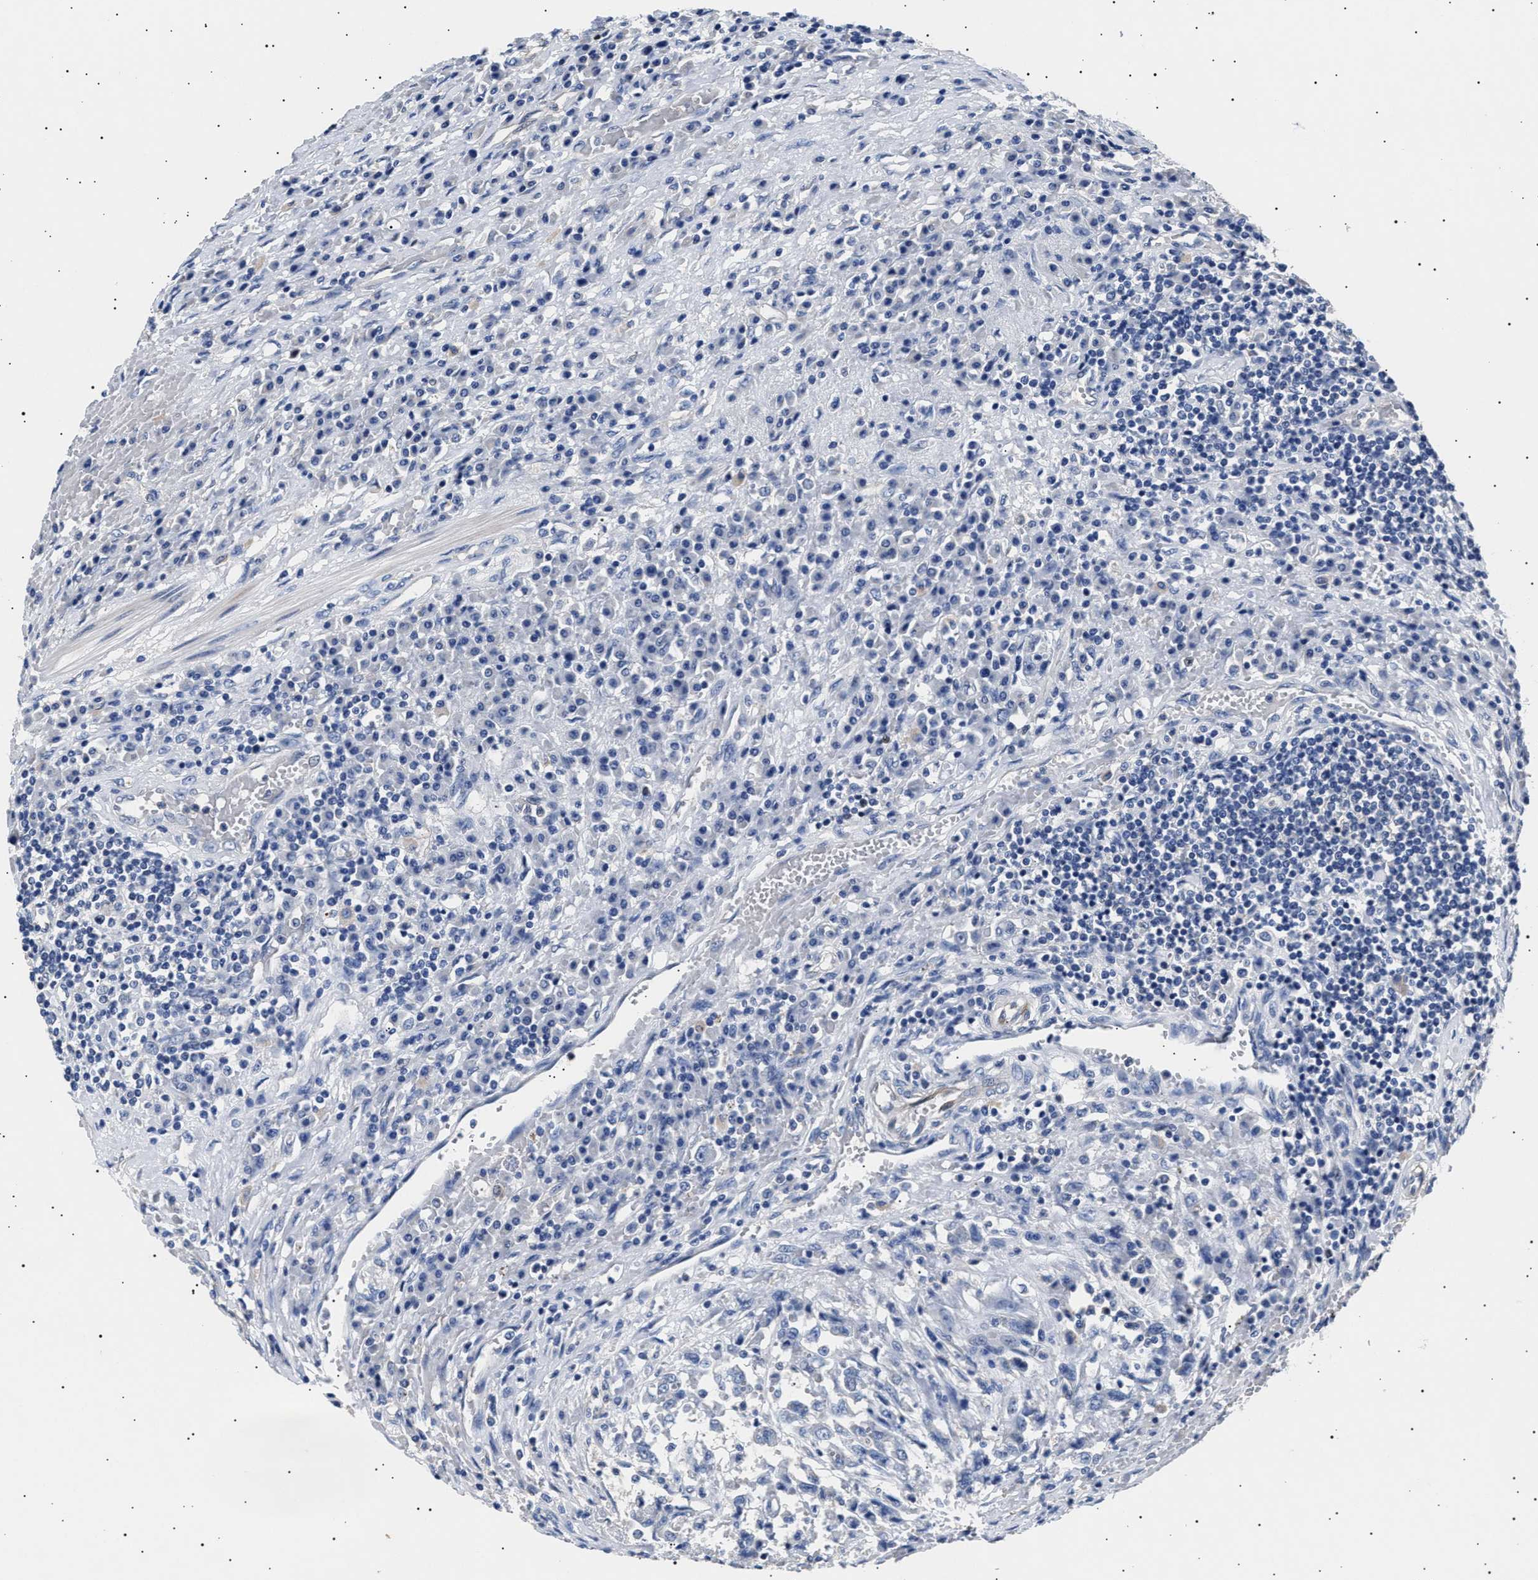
{"staining": {"intensity": "negative", "quantity": "none", "location": "none"}, "tissue": "urothelial cancer", "cell_type": "Tumor cells", "image_type": "cancer", "snomed": [{"axis": "morphology", "description": "Urothelial carcinoma, High grade"}, {"axis": "topography", "description": "Urinary bladder"}], "caption": "A high-resolution micrograph shows IHC staining of urothelial carcinoma (high-grade), which reveals no significant positivity in tumor cells.", "gene": "HEMGN", "patient": {"sex": "male", "age": 46}}